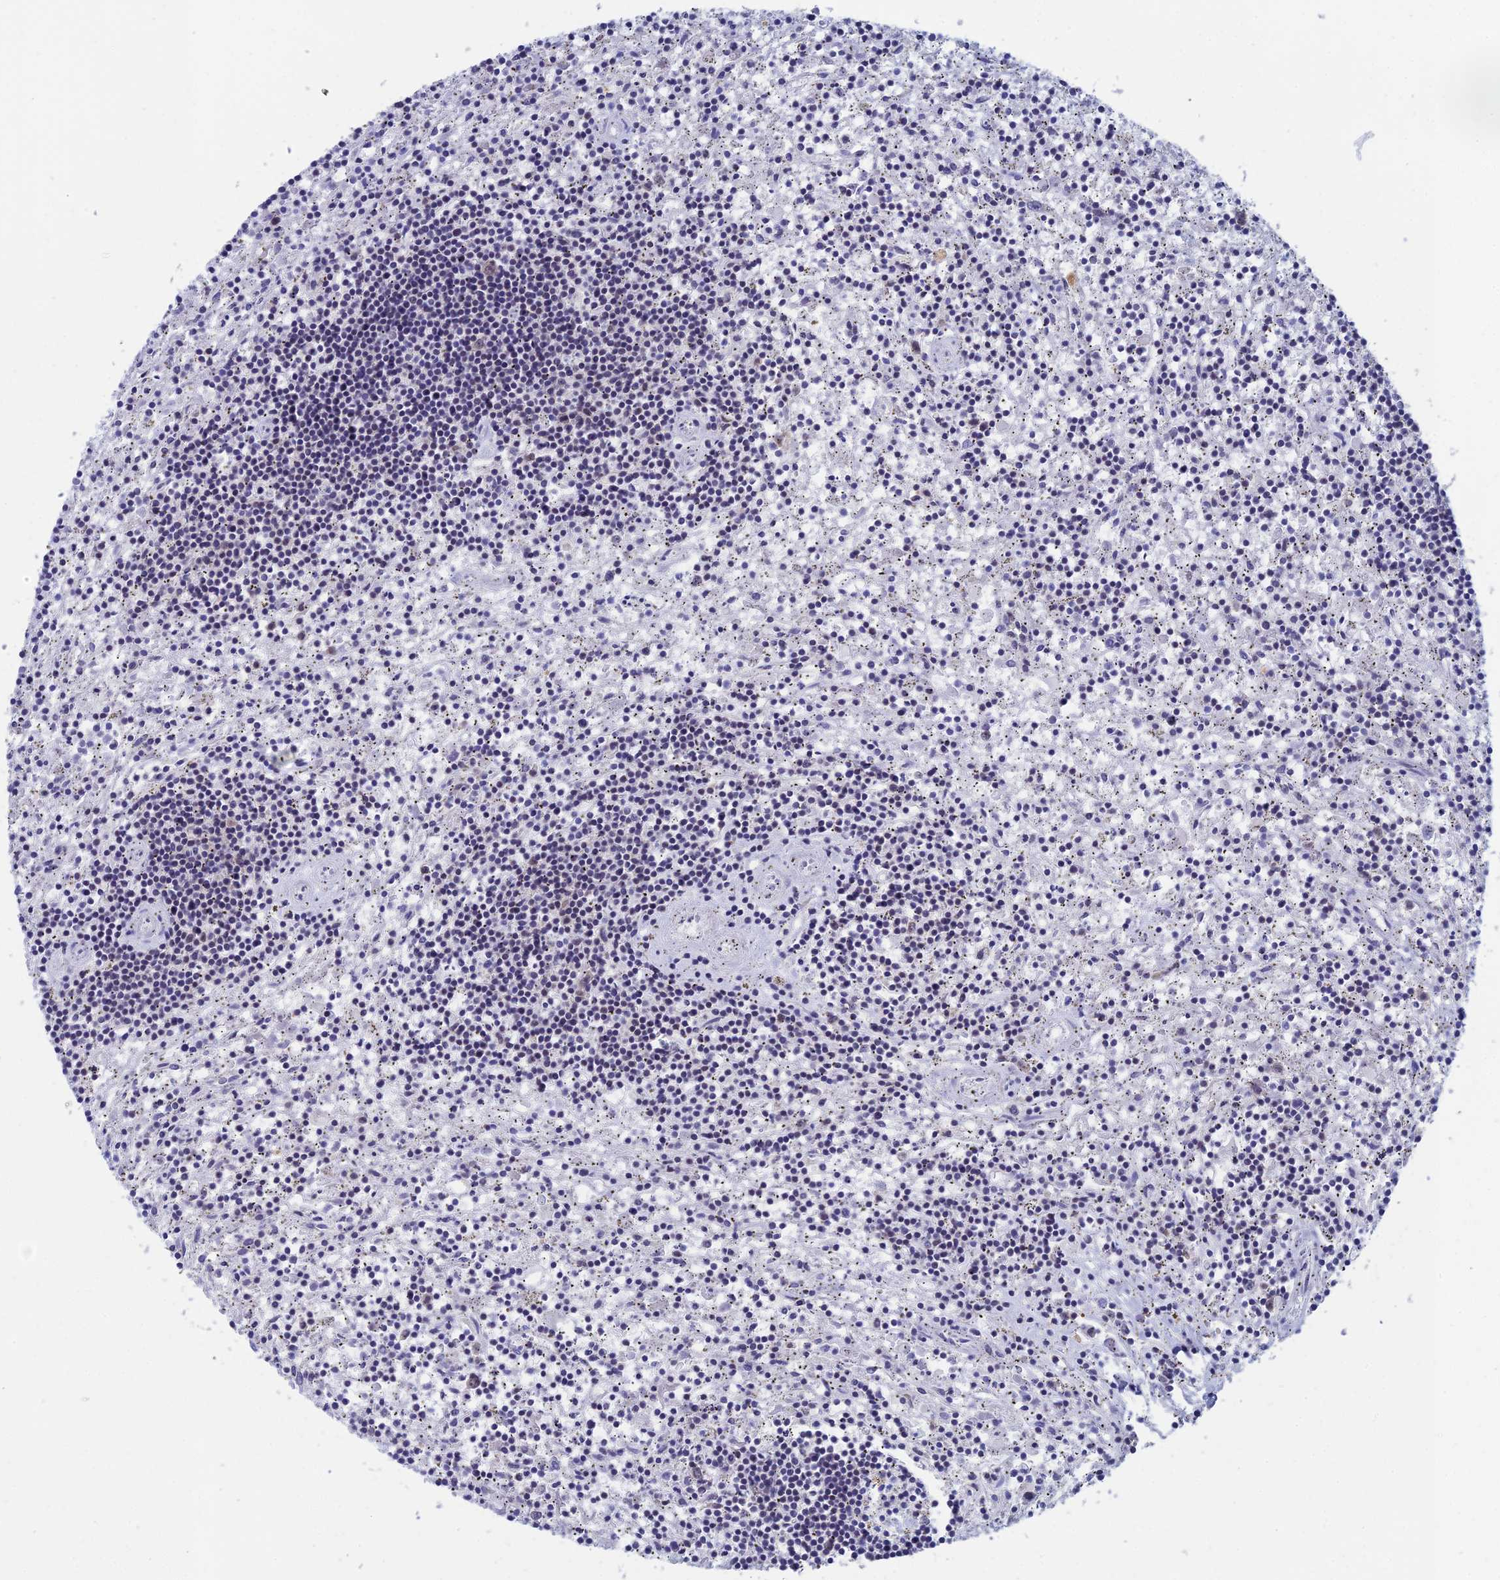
{"staining": {"intensity": "negative", "quantity": "none", "location": "none"}, "tissue": "lymphoma", "cell_type": "Tumor cells", "image_type": "cancer", "snomed": [{"axis": "morphology", "description": "Malignant lymphoma, non-Hodgkin's type, Low grade"}, {"axis": "topography", "description": "Spleen"}], "caption": "Lymphoma was stained to show a protein in brown. There is no significant expression in tumor cells.", "gene": "NABP2", "patient": {"sex": "male", "age": 76}}